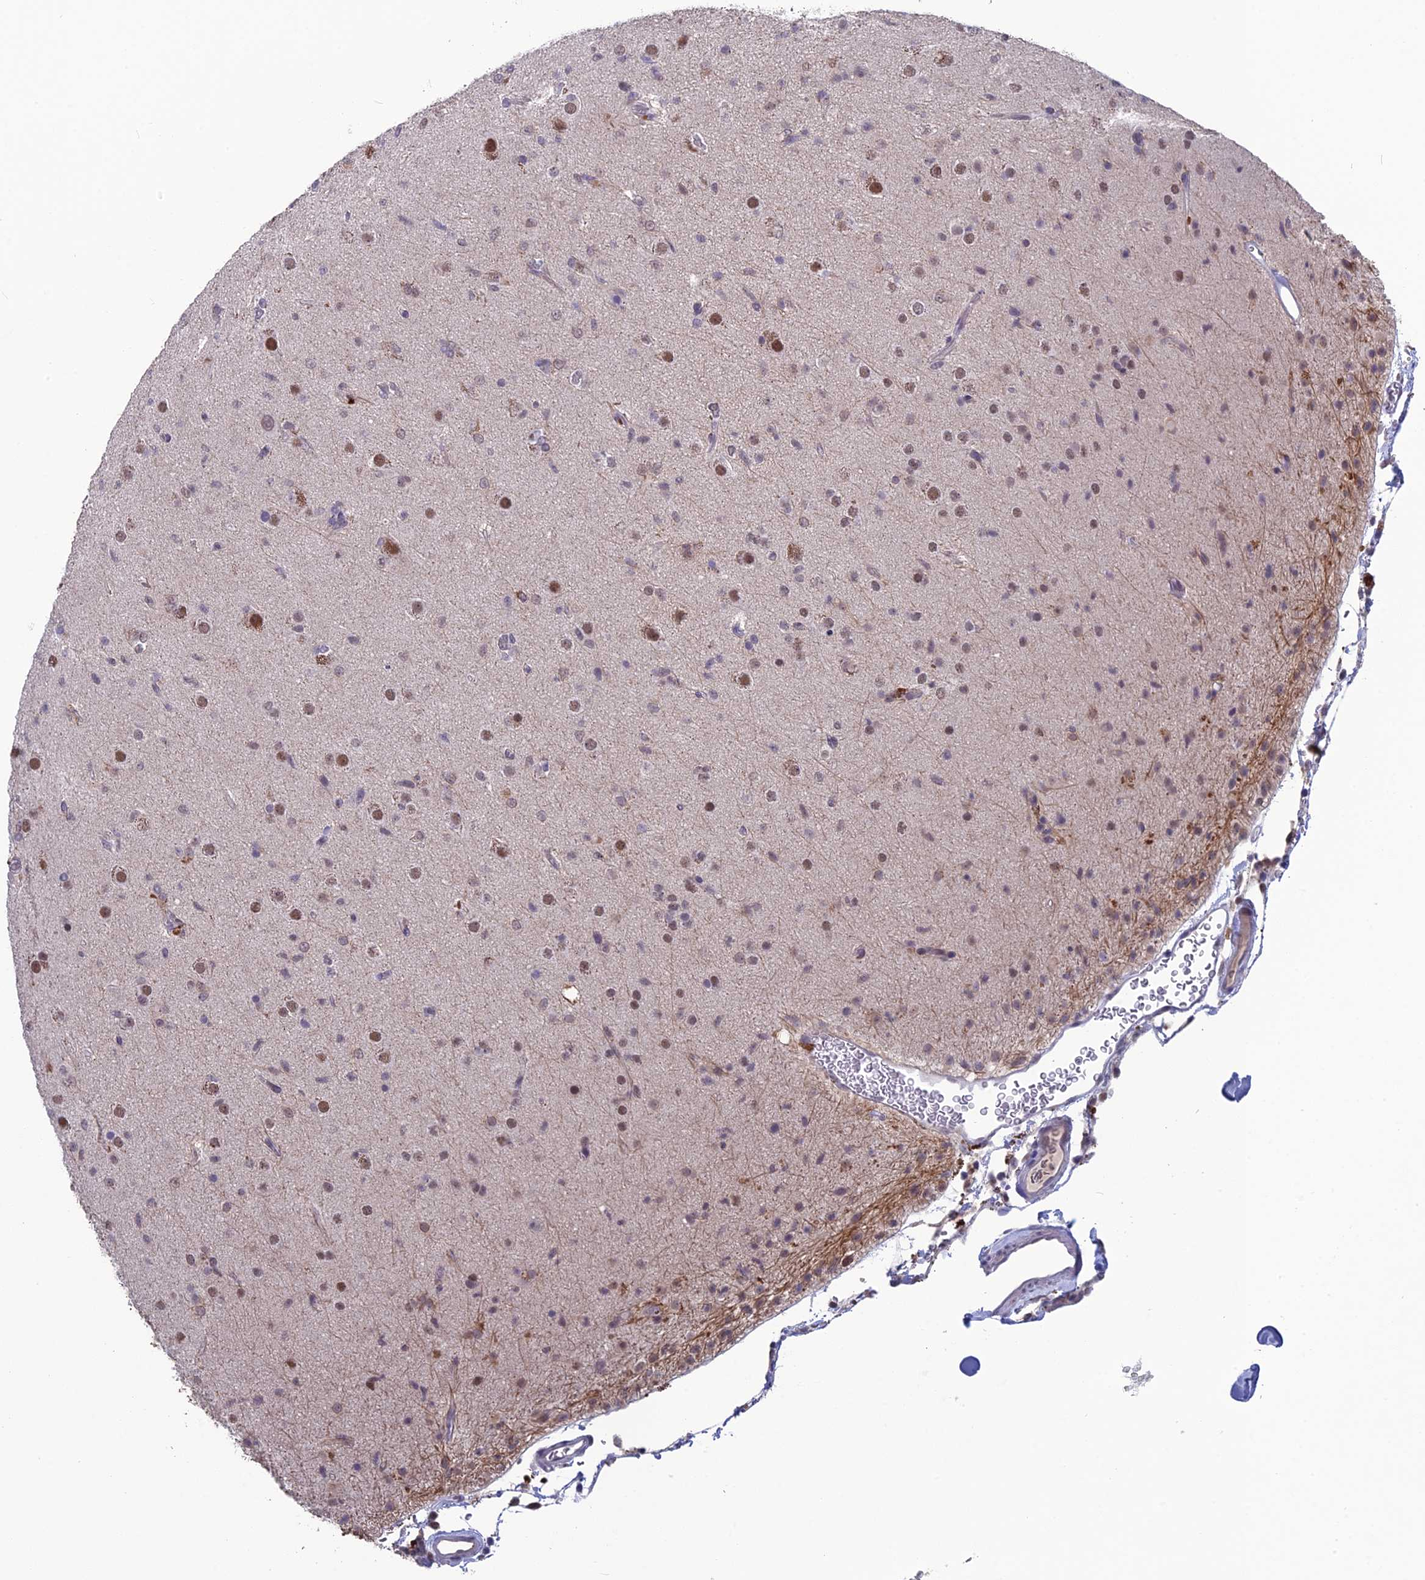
{"staining": {"intensity": "moderate", "quantity": "25%-75%", "location": "nuclear"}, "tissue": "glioma", "cell_type": "Tumor cells", "image_type": "cancer", "snomed": [{"axis": "morphology", "description": "Glioma, malignant, Low grade"}, {"axis": "topography", "description": "Brain"}], "caption": "Protein staining exhibits moderate nuclear staining in about 25%-75% of tumor cells in malignant low-grade glioma.", "gene": "MT-CO3", "patient": {"sex": "male", "age": 65}}